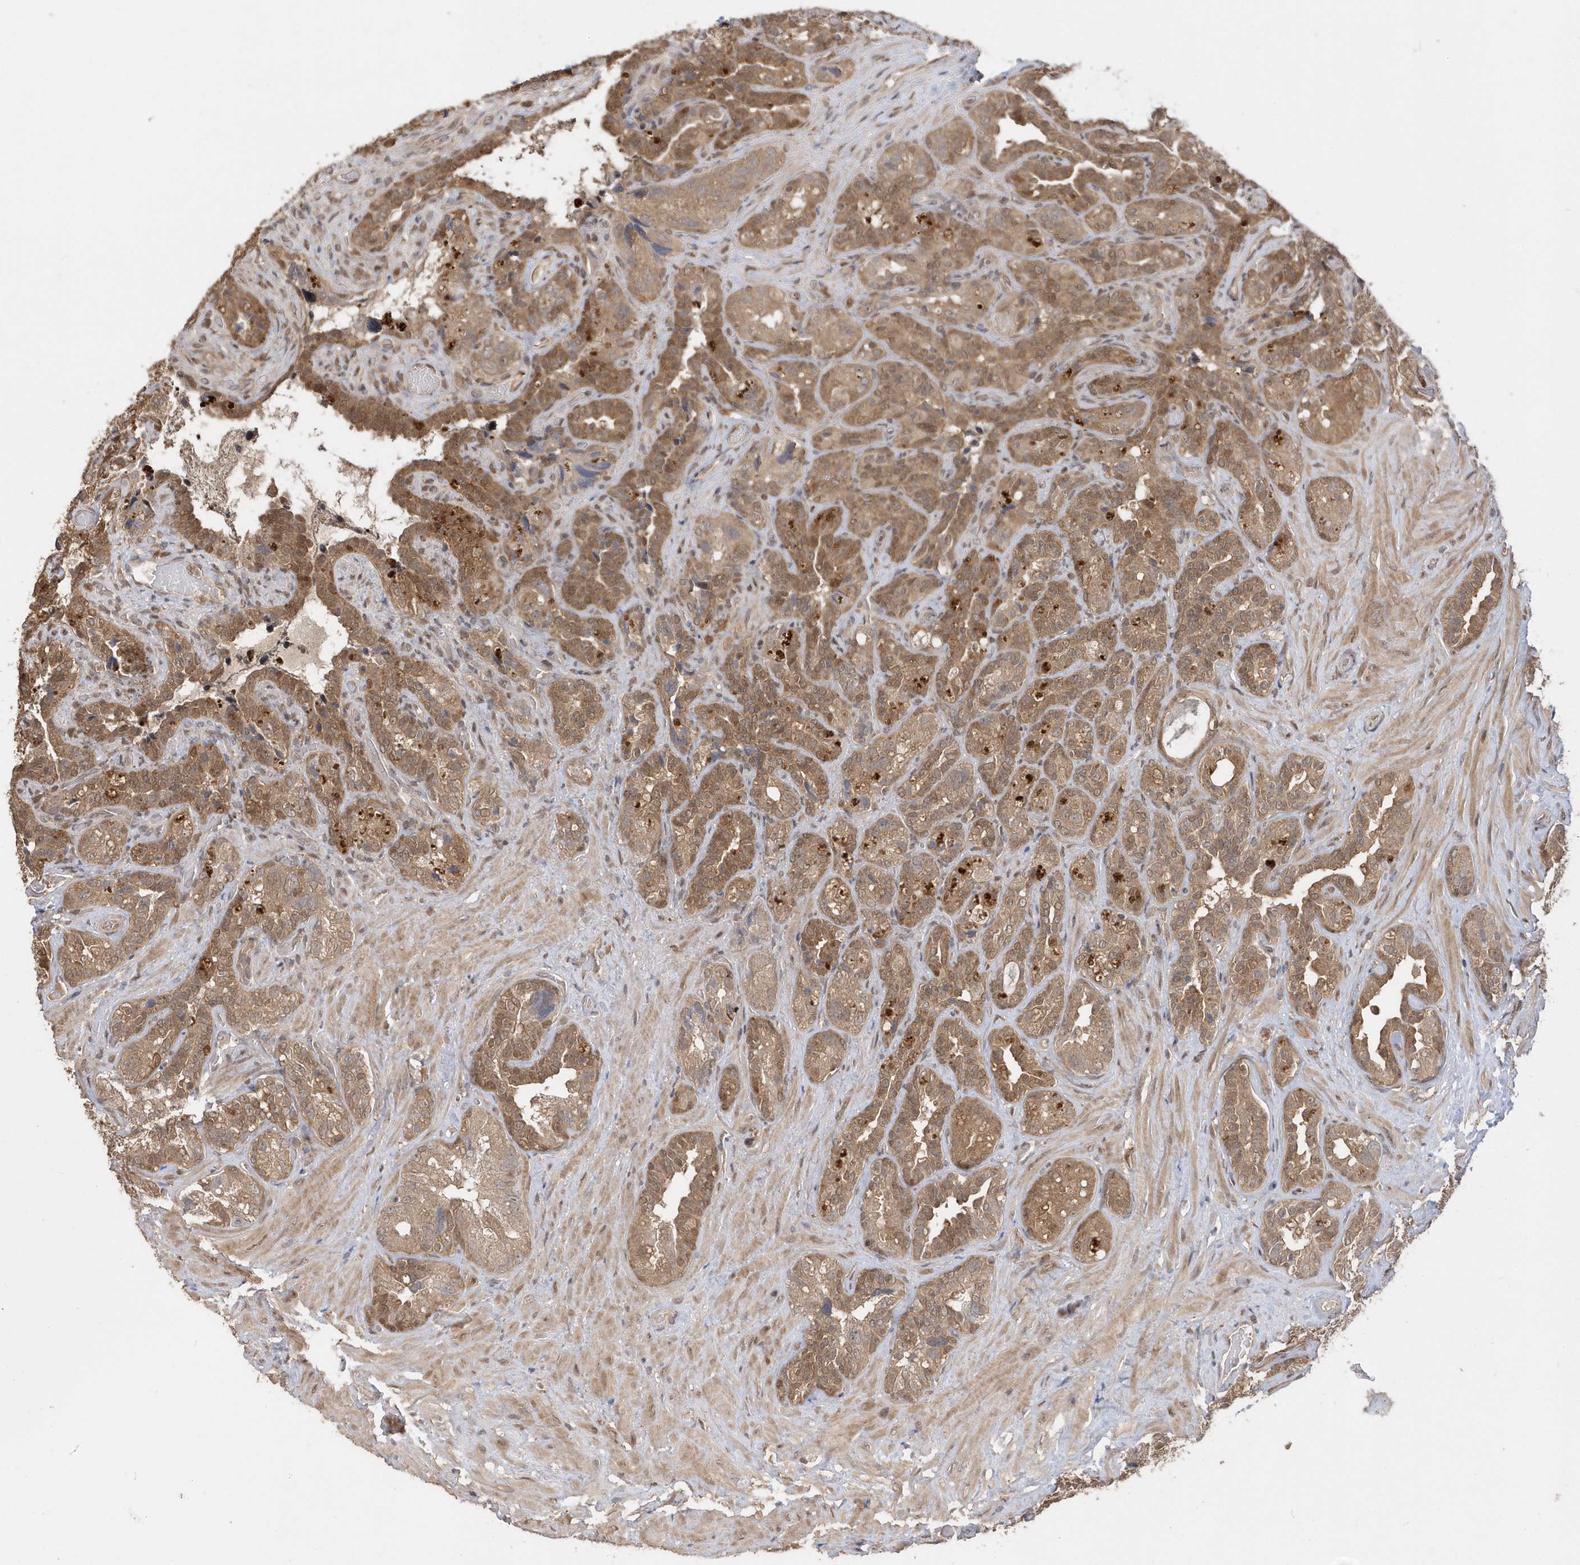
{"staining": {"intensity": "moderate", "quantity": ">75%", "location": "cytoplasmic/membranous"}, "tissue": "seminal vesicle", "cell_type": "Glandular cells", "image_type": "normal", "snomed": [{"axis": "morphology", "description": "Normal tissue, NOS"}, {"axis": "topography", "description": "Seminal veicle"}, {"axis": "topography", "description": "Peripheral nerve tissue"}], "caption": "Benign seminal vesicle demonstrates moderate cytoplasmic/membranous expression in approximately >75% of glandular cells.", "gene": "RPEL1", "patient": {"sex": "male", "age": 67}}